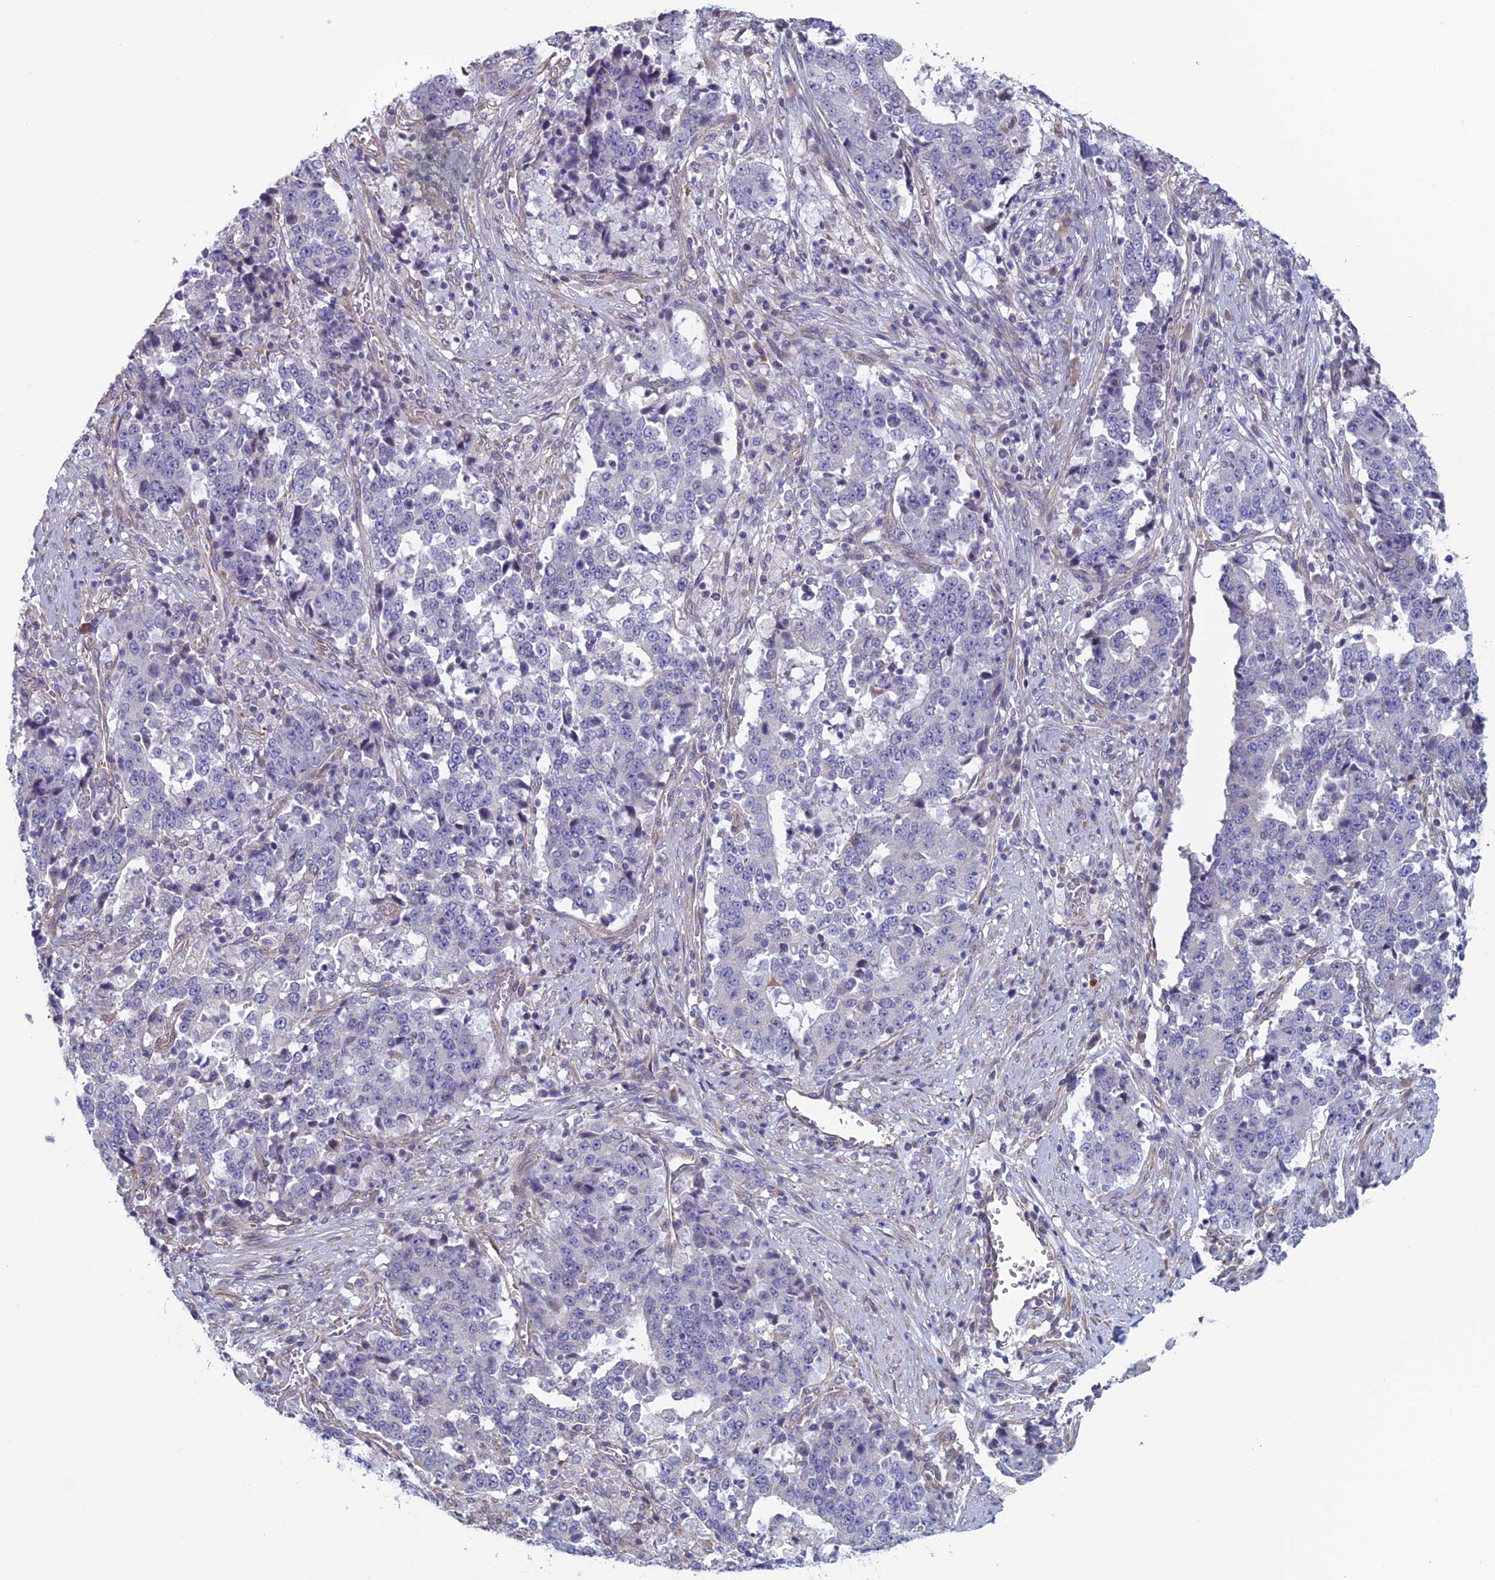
{"staining": {"intensity": "negative", "quantity": "none", "location": "none"}, "tissue": "stomach cancer", "cell_type": "Tumor cells", "image_type": "cancer", "snomed": [{"axis": "morphology", "description": "Adenocarcinoma, NOS"}, {"axis": "topography", "description": "Stomach"}], "caption": "Tumor cells are negative for brown protein staining in stomach adenocarcinoma.", "gene": "BCL2L10", "patient": {"sex": "male", "age": 59}}